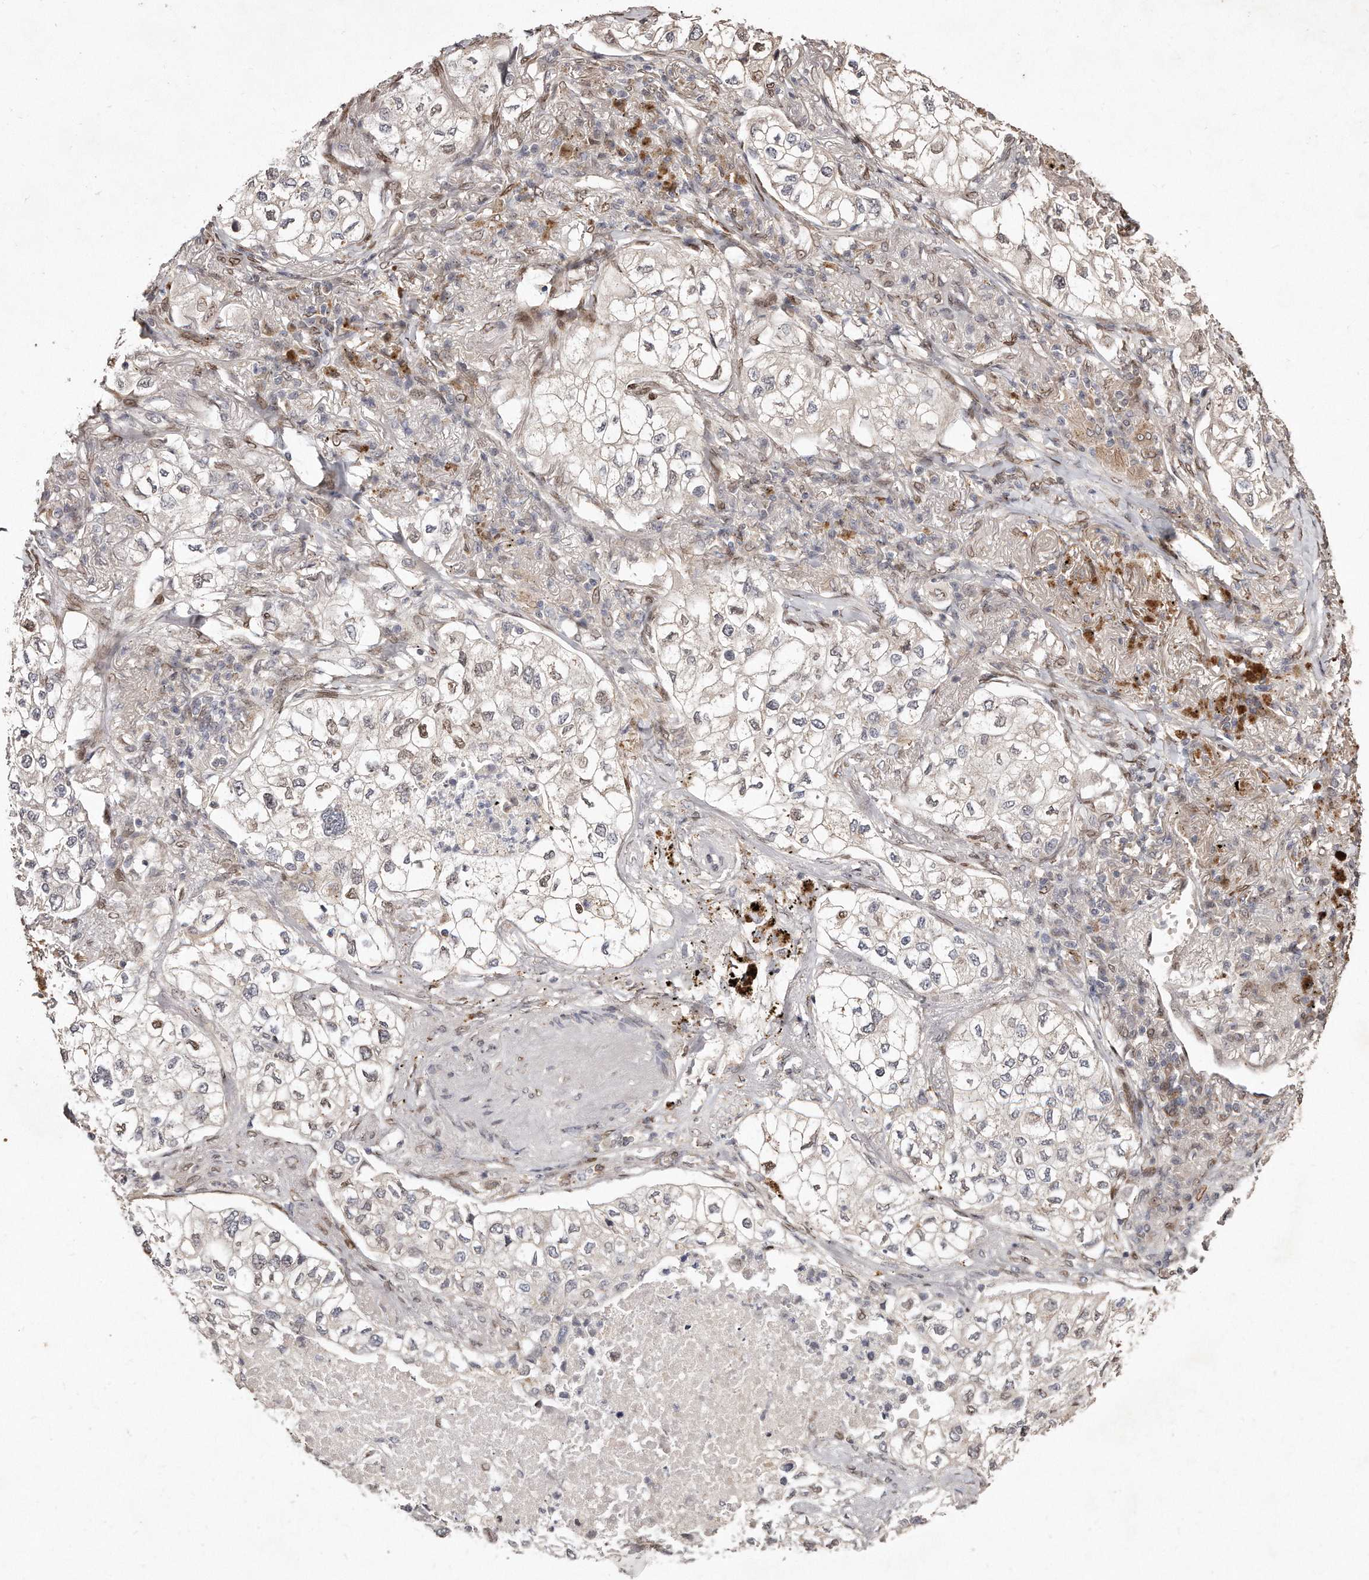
{"staining": {"intensity": "moderate", "quantity": "<25%", "location": "nuclear"}, "tissue": "lung cancer", "cell_type": "Tumor cells", "image_type": "cancer", "snomed": [{"axis": "morphology", "description": "Adenocarcinoma, NOS"}, {"axis": "topography", "description": "Lung"}], "caption": "Immunohistochemistry (IHC) (DAB) staining of lung cancer displays moderate nuclear protein positivity in about <25% of tumor cells.", "gene": "HASPIN", "patient": {"sex": "male", "age": 63}}